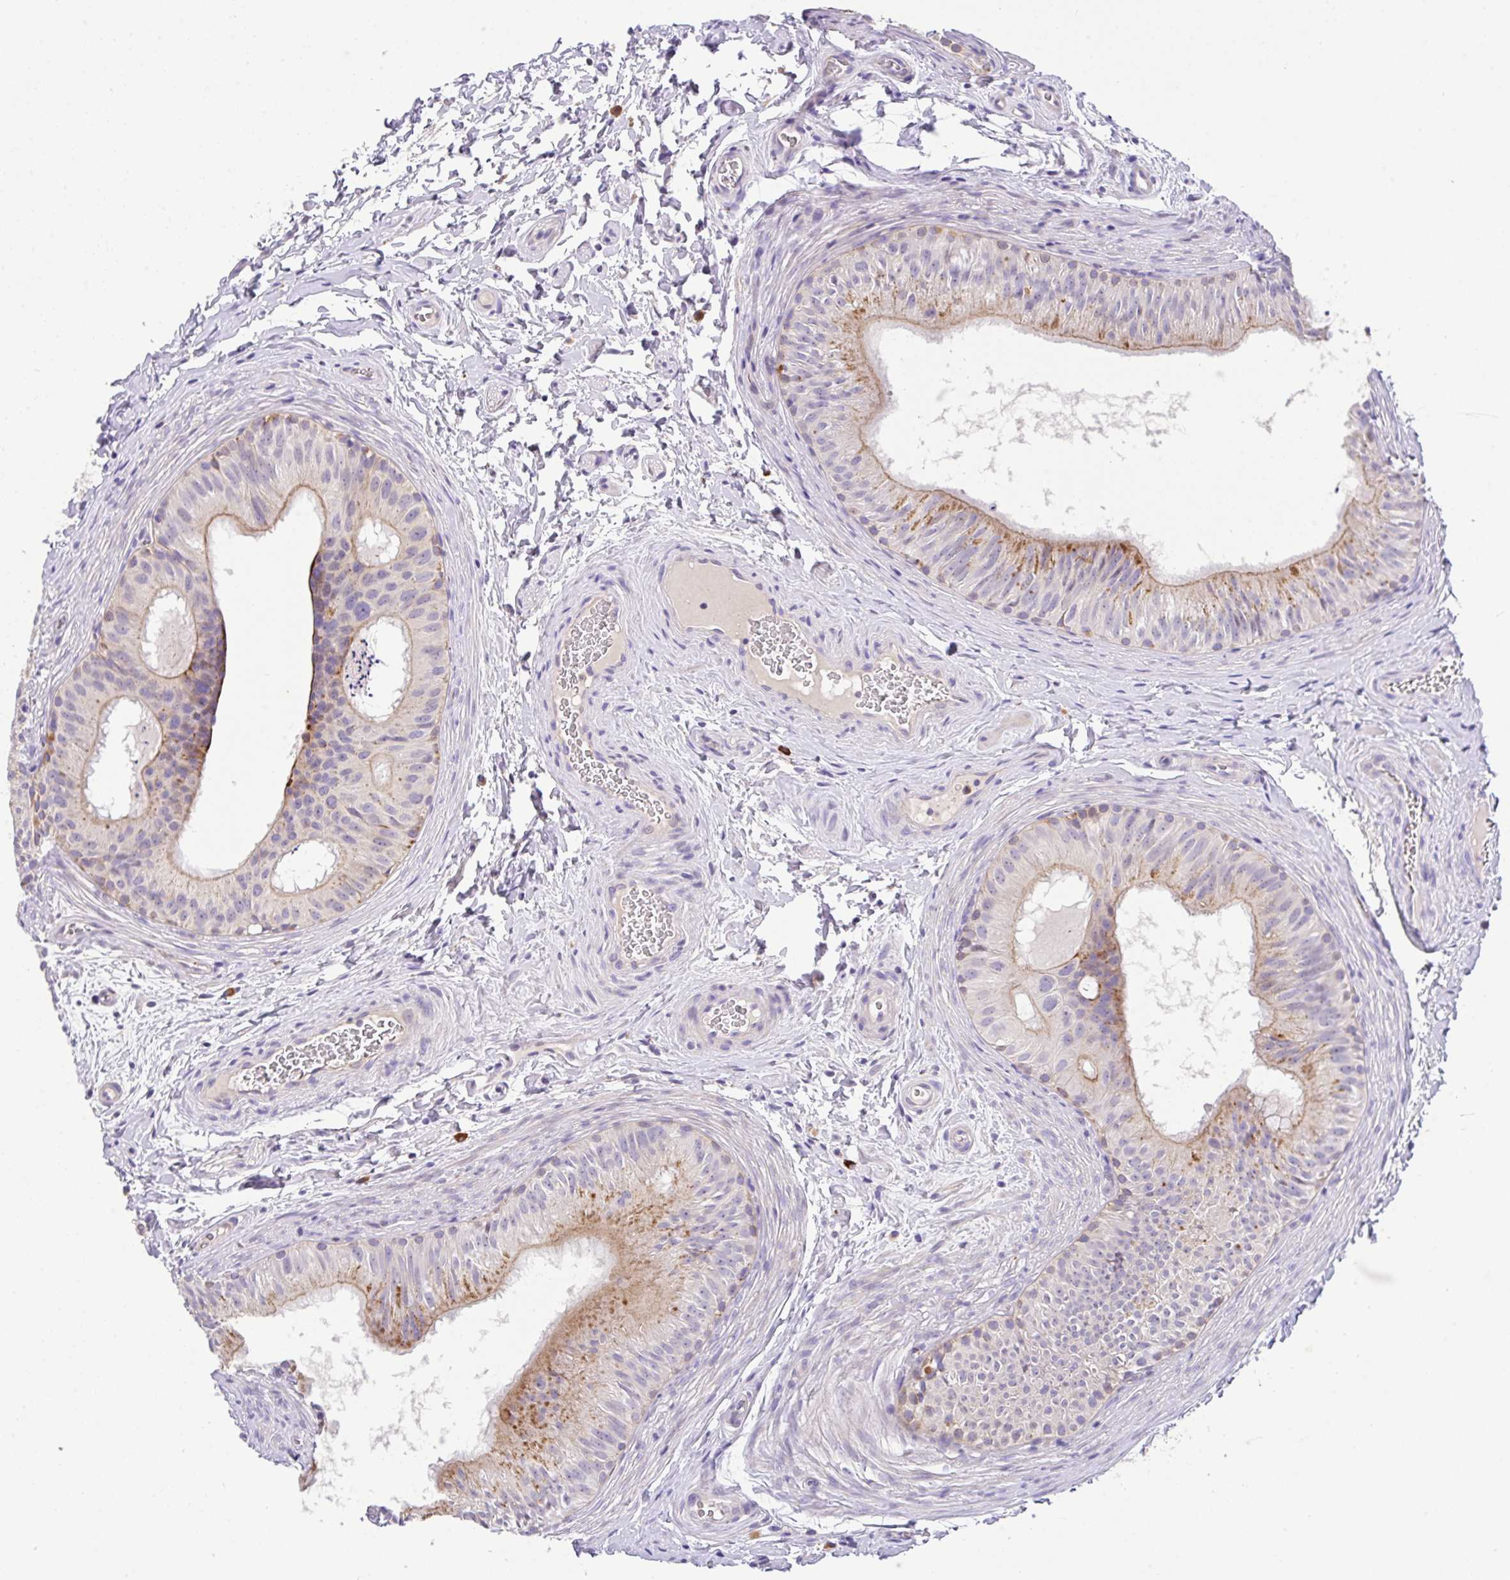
{"staining": {"intensity": "moderate", "quantity": "25%-75%", "location": "cytoplasmic/membranous"}, "tissue": "epididymis", "cell_type": "Glandular cells", "image_type": "normal", "snomed": [{"axis": "morphology", "description": "Normal tissue, NOS"}, {"axis": "topography", "description": "Epididymis"}], "caption": "Immunohistochemistry of benign epididymis exhibits medium levels of moderate cytoplasmic/membranous expression in about 25%-75% of glandular cells.", "gene": "EPN3", "patient": {"sex": "male", "age": 24}}